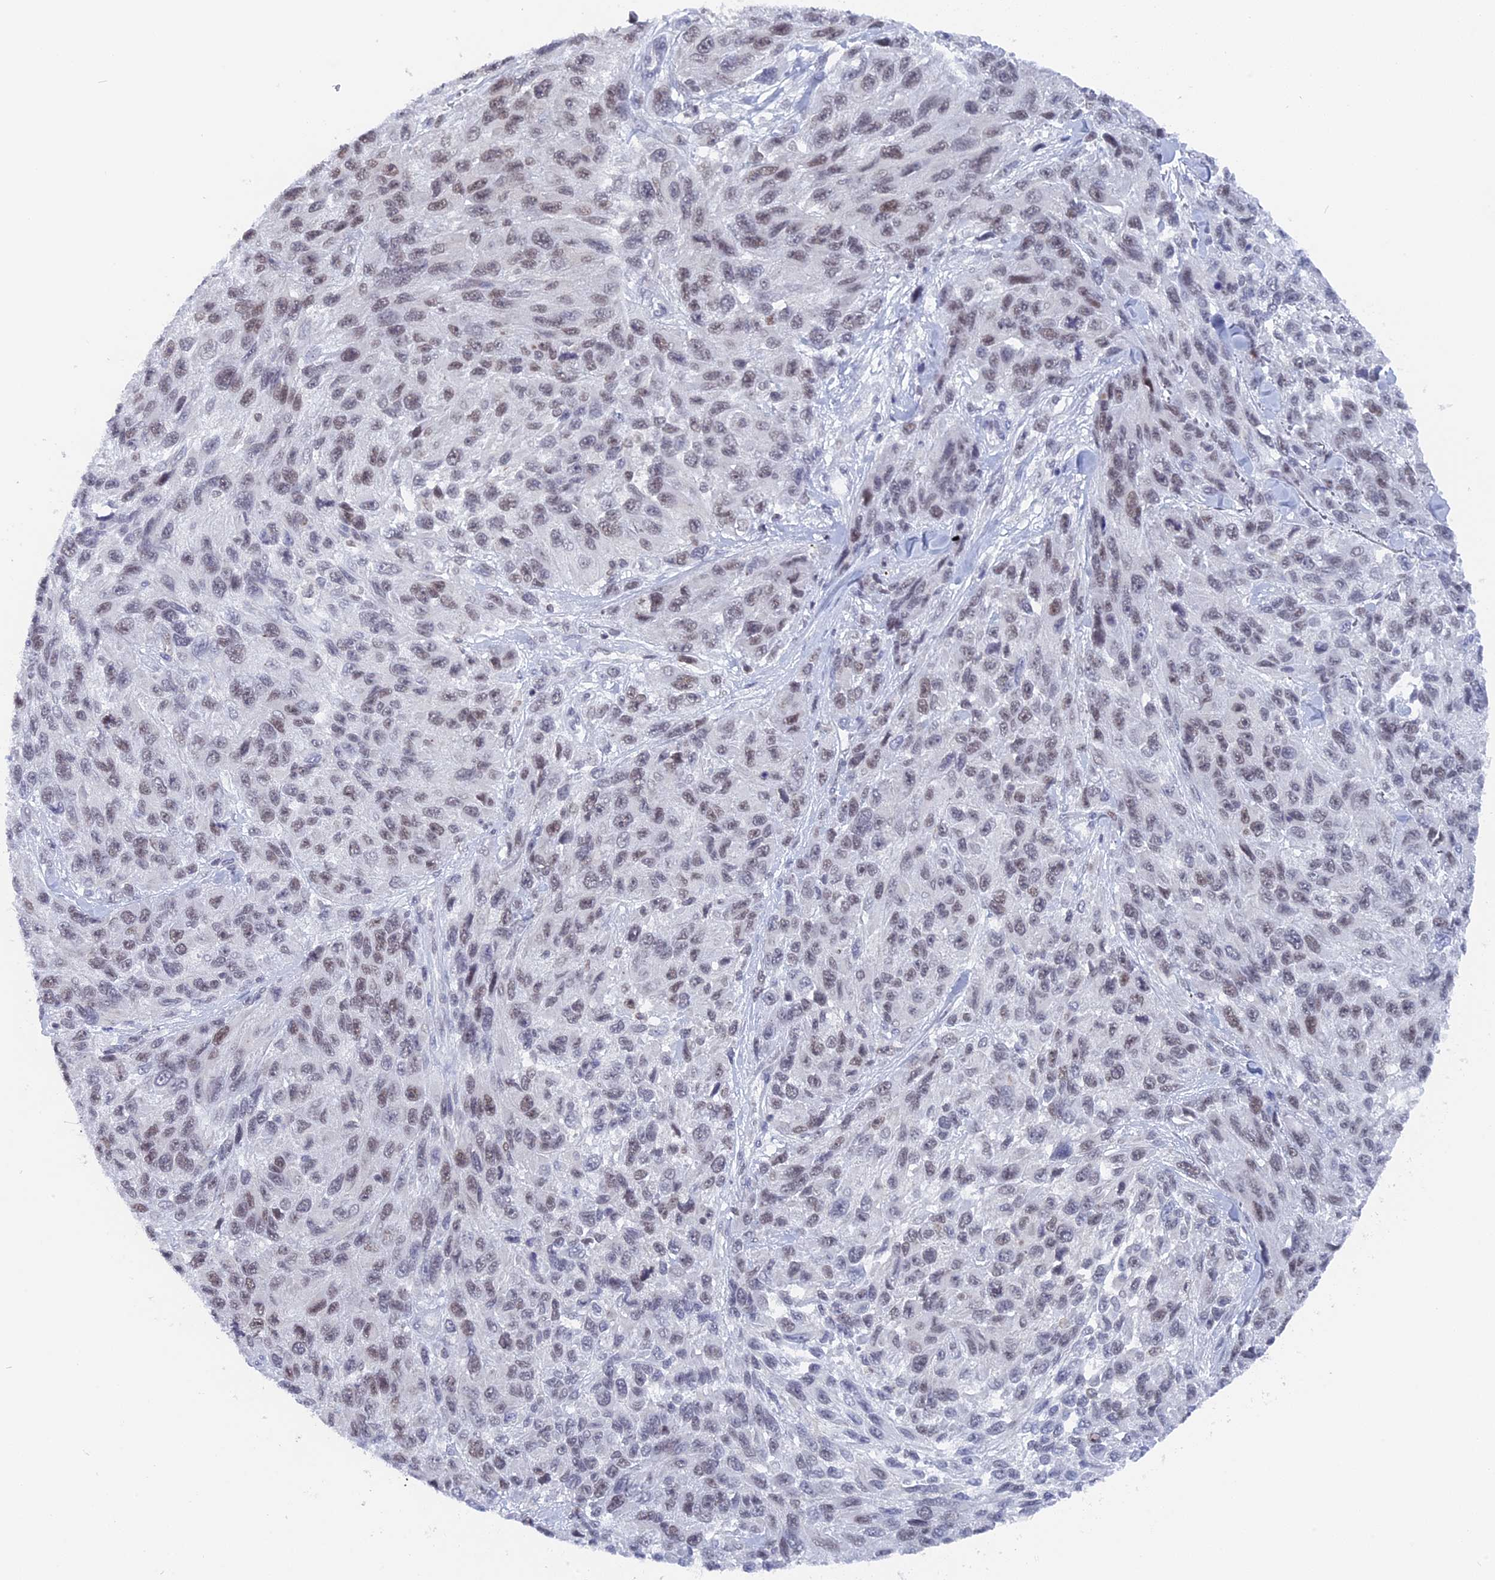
{"staining": {"intensity": "weak", "quantity": "25%-75%", "location": "nuclear"}, "tissue": "melanoma", "cell_type": "Tumor cells", "image_type": "cancer", "snomed": [{"axis": "morphology", "description": "Malignant melanoma, NOS"}, {"axis": "topography", "description": "Skin"}], "caption": "Protein analysis of melanoma tissue shows weak nuclear staining in approximately 25%-75% of tumor cells.", "gene": "BRD2", "patient": {"sex": "female", "age": 96}}